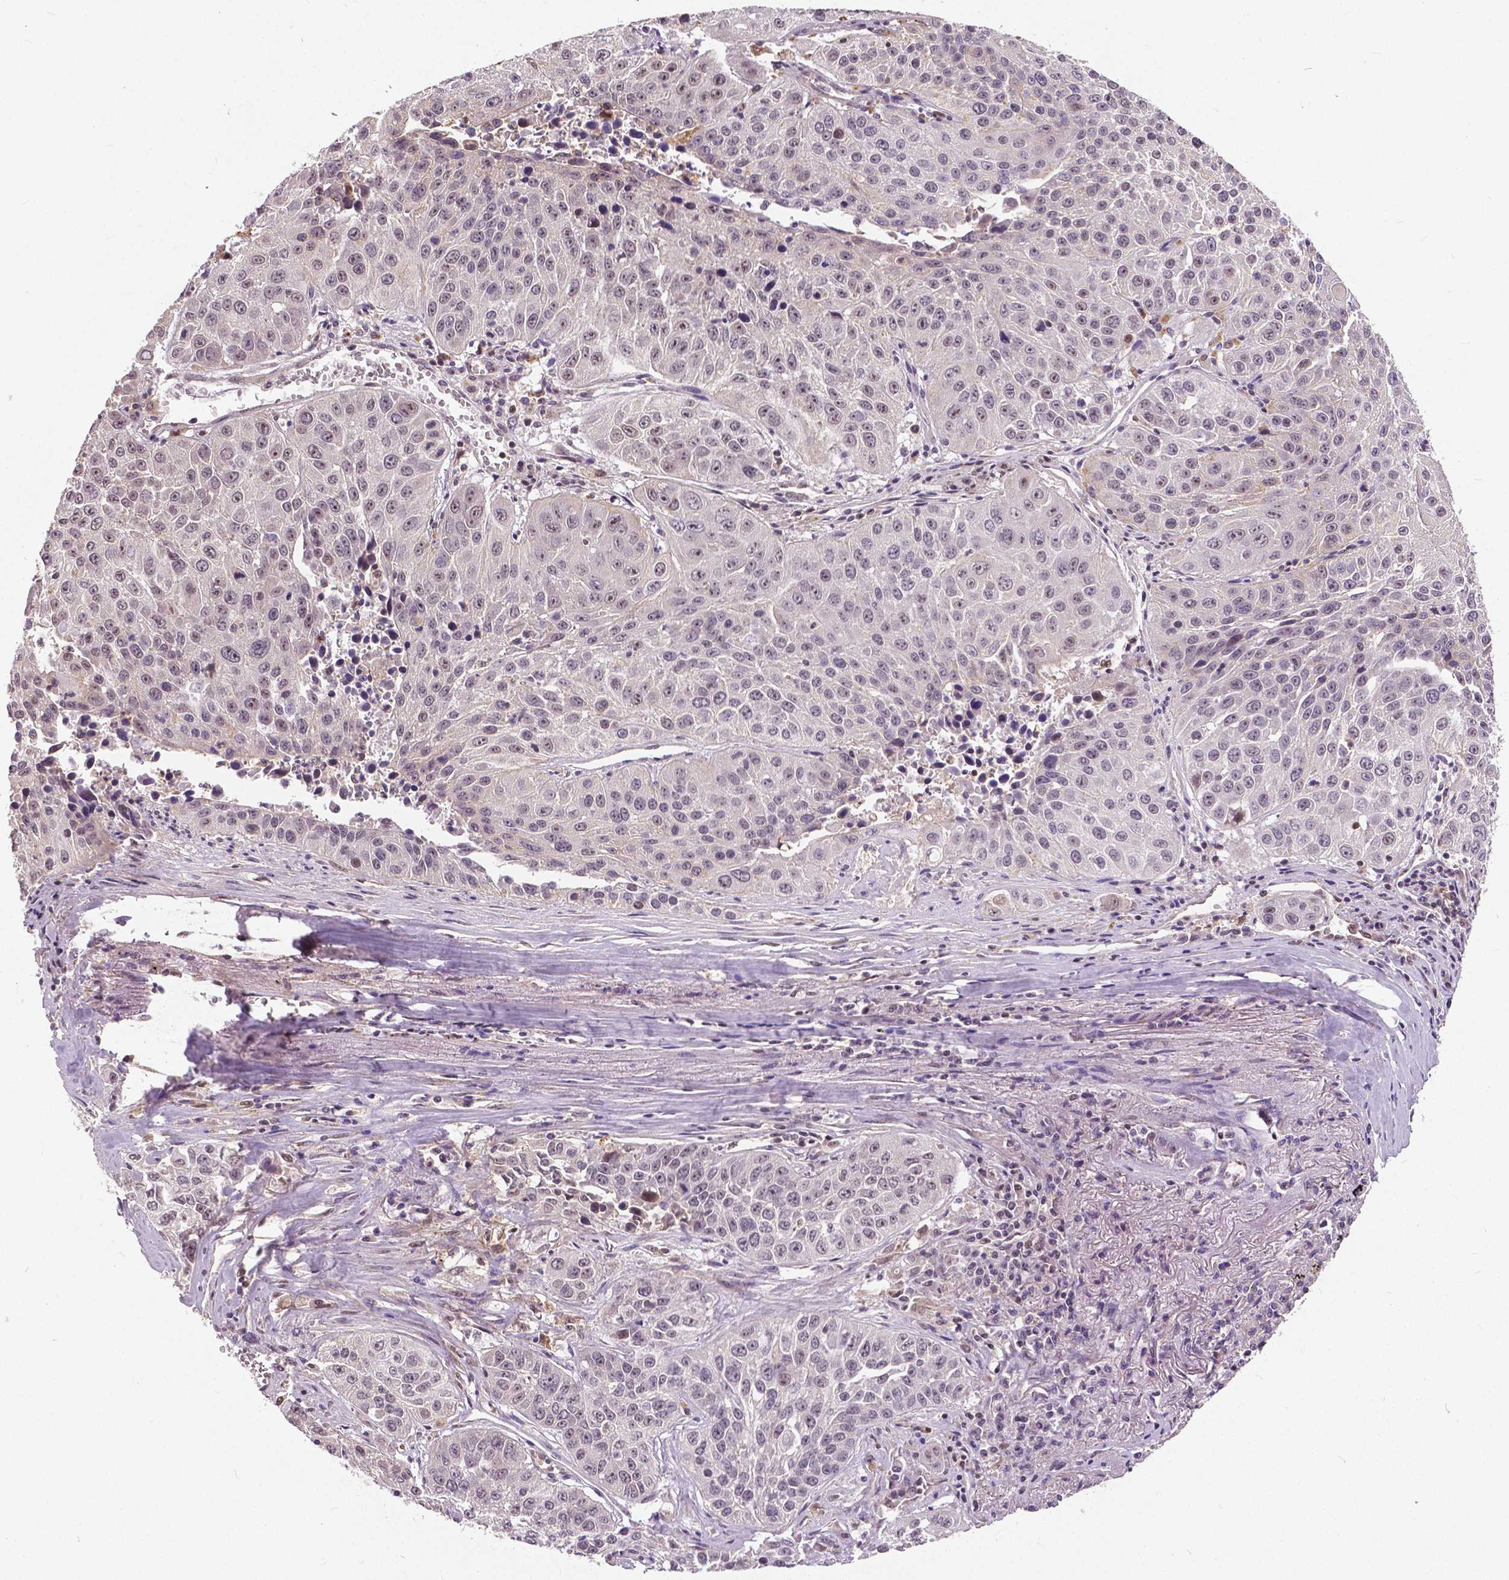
{"staining": {"intensity": "weak", "quantity": "<25%", "location": "nuclear"}, "tissue": "lung cancer", "cell_type": "Tumor cells", "image_type": "cancer", "snomed": [{"axis": "morphology", "description": "Squamous cell carcinoma, NOS"}, {"axis": "topography", "description": "Lung"}], "caption": "DAB (3,3'-diaminobenzidine) immunohistochemical staining of squamous cell carcinoma (lung) demonstrates no significant expression in tumor cells.", "gene": "ANXA13", "patient": {"sex": "female", "age": 61}}